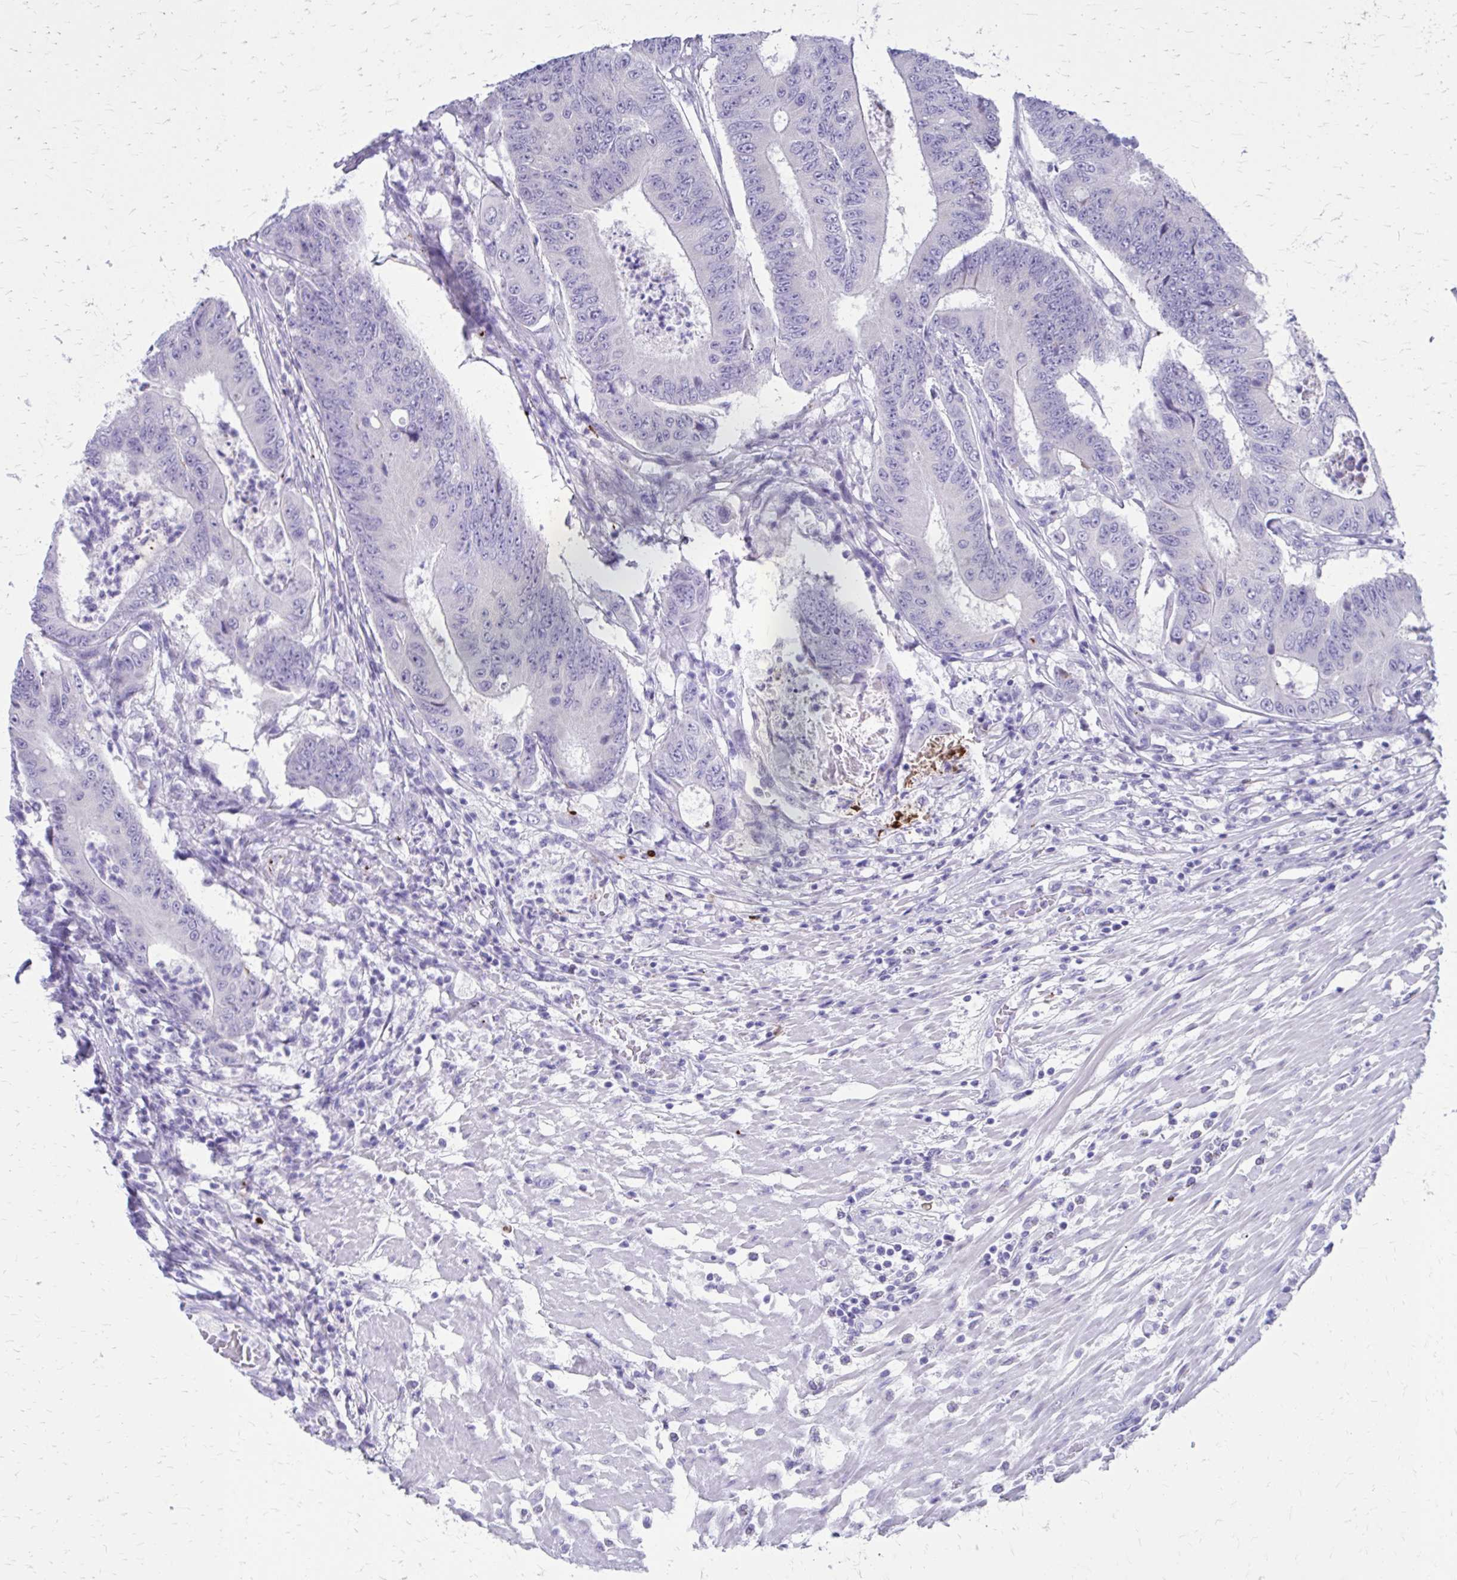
{"staining": {"intensity": "negative", "quantity": "none", "location": "none"}, "tissue": "colorectal cancer", "cell_type": "Tumor cells", "image_type": "cancer", "snomed": [{"axis": "morphology", "description": "Adenocarcinoma, NOS"}, {"axis": "topography", "description": "Colon"}], "caption": "Immunohistochemistry (IHC) photomicrograph of neoplastic tissue: colorectal adenocarcinoma stained with DAB (3,3'-diaminobenzidine) exhibits no significant protein expression in tumor cells.", "gene": "SATL1", "patient": {"sex": "female", "age": 48}}